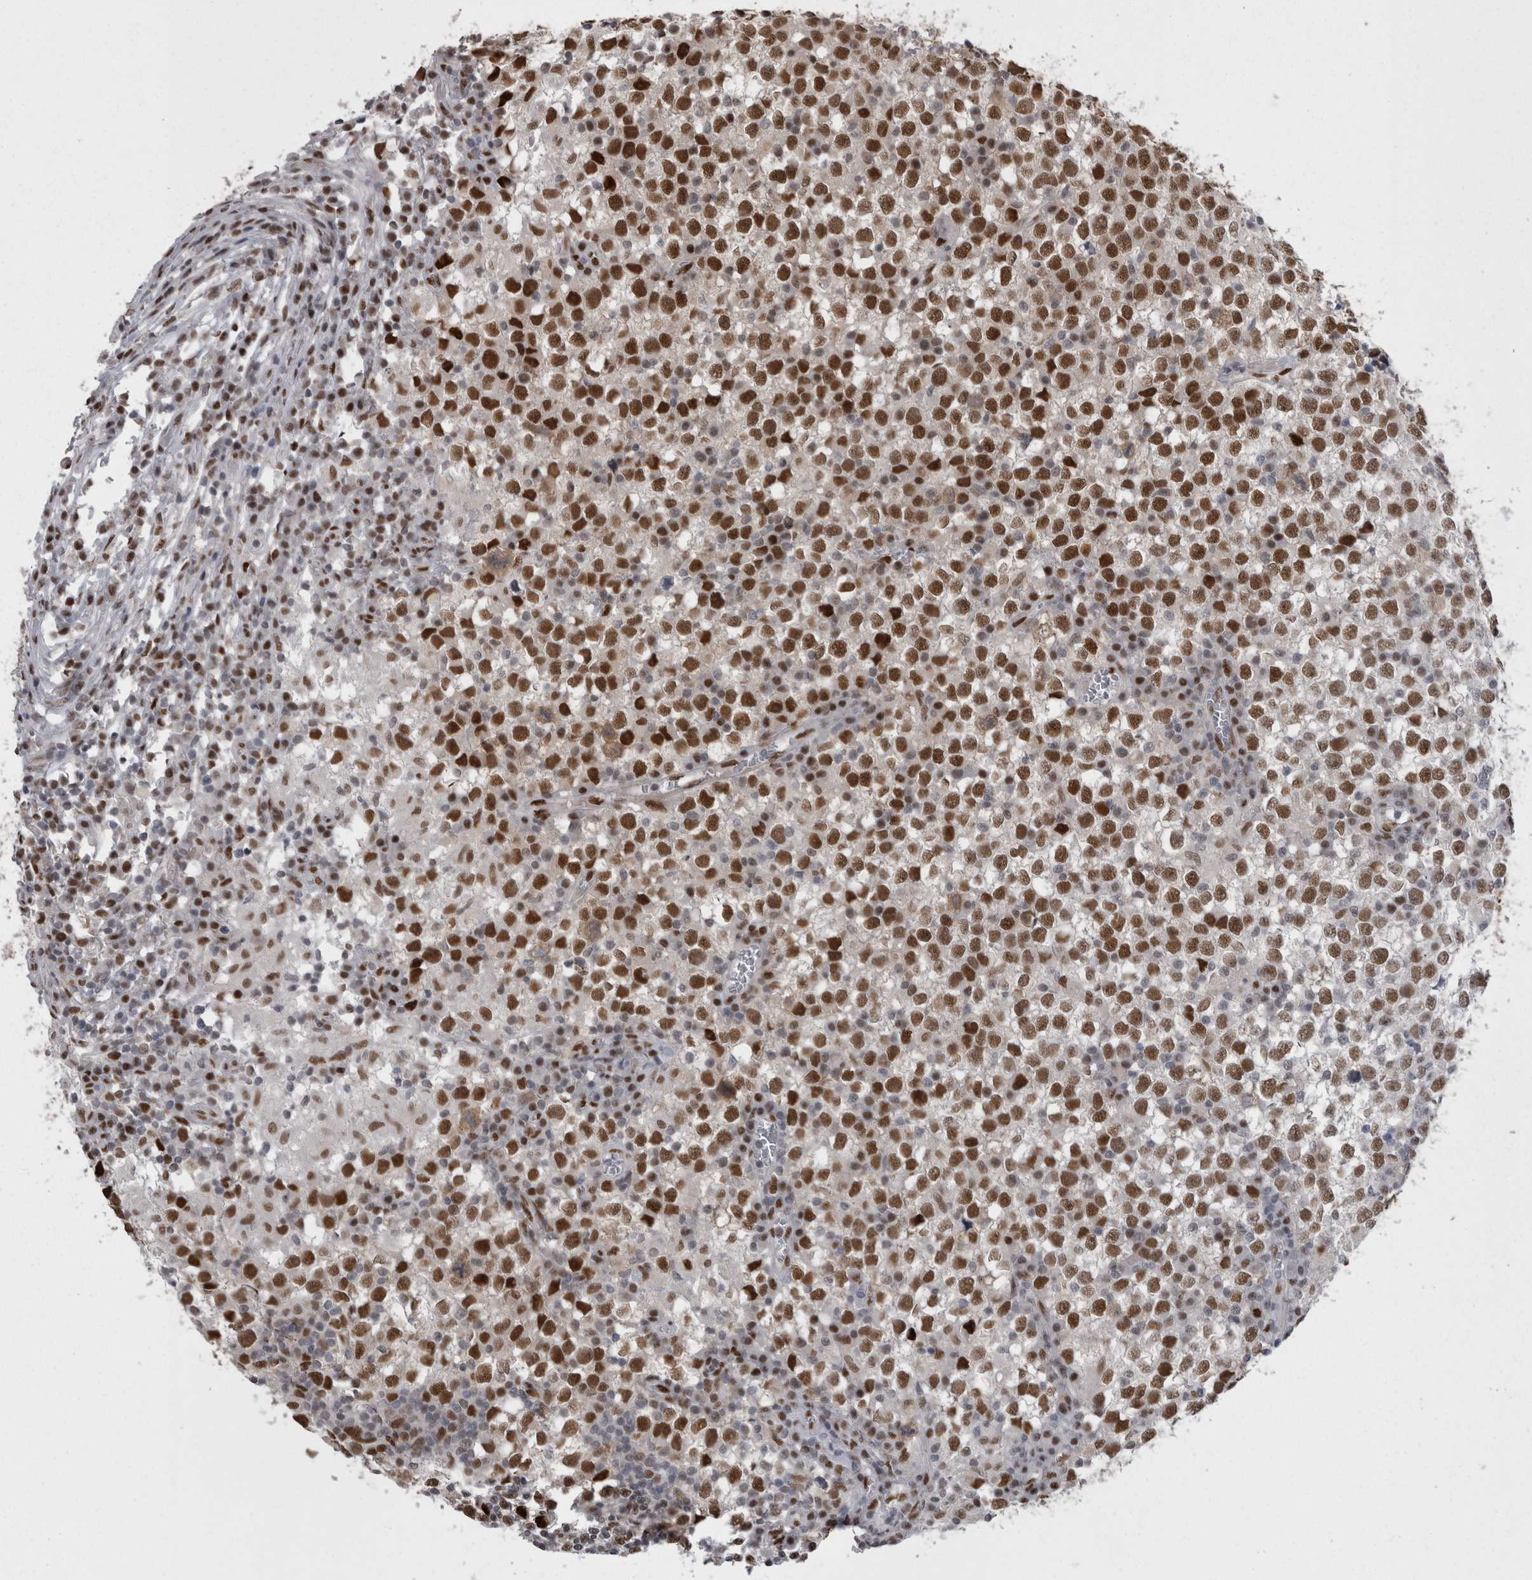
{"staining": {"intensity": "strong", "quantity": ">75%", "location": "nuclear"}, "tissue": "testis cancer", "cell_type": "Tumor cells", "image_type": "cancer", "snomed": [{"axis": "morphology", "description": "Seminoma, NOS"}, {"axis": "topography", "description": "Testis"}], "caption": "Brown immunohistochemical staining in testis seminoma shows strong nuclear expression in approximately >75% of tumor cells. The staining was performed using DAB (3,3'-diaminobenzidine), with brown indicating positive protein expression. Nuclei are stained blue with hematoxylin.", "gene": "C1orf54", "patient": {"sex": "male", "age": 65}}